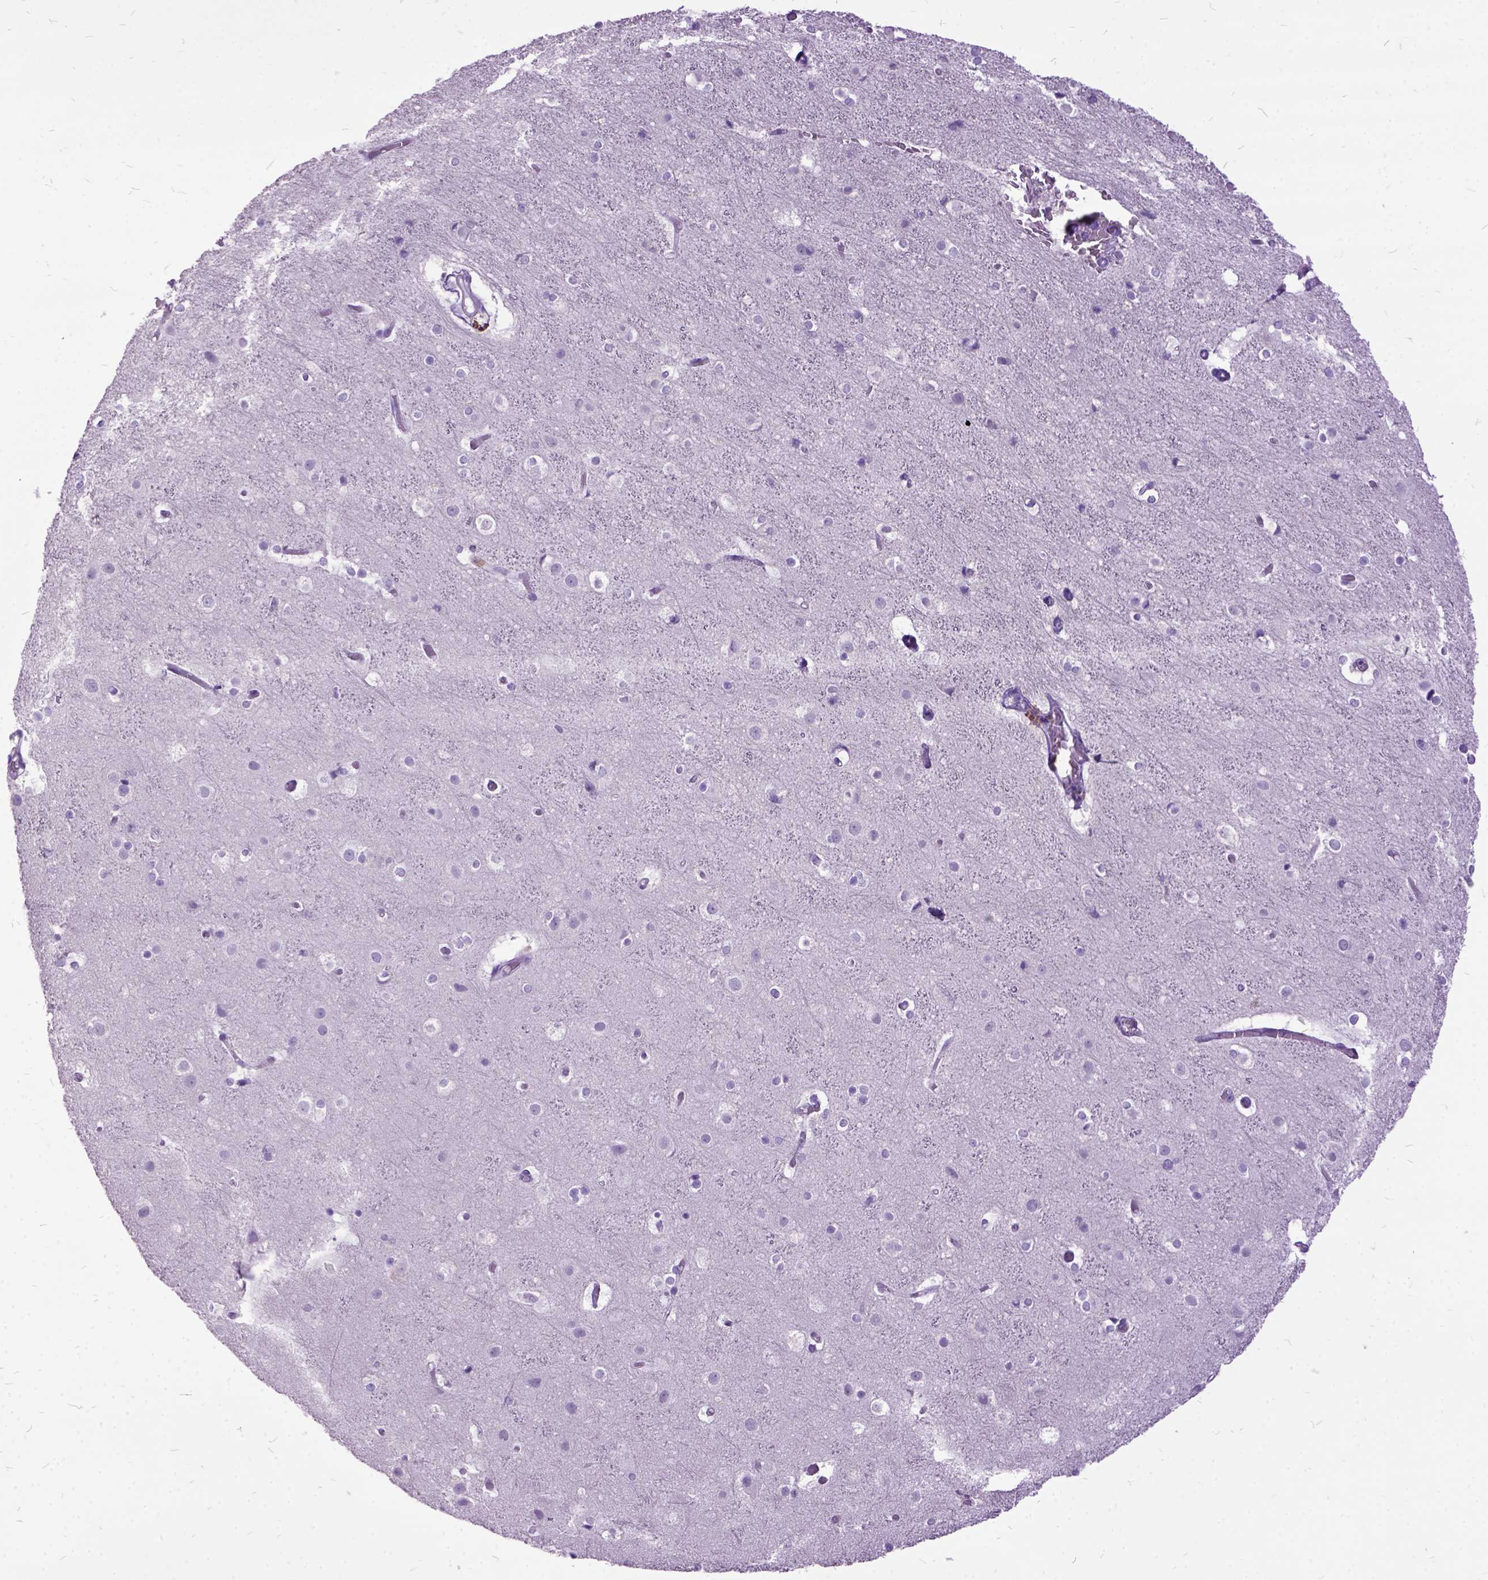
{"staining": {"intensity": "moderate", "quantity": ">75%", "location": "cytoplasmic/membranous"}, "tissue": "cerebral cortex", "cell_type": "Endothelial cells", "image_type": "normal", "snomed": [{"axis": "morphology", "description": "Normal tissue, NOS"}, {"axis": "topography", "description": "Cerebral cortex"}], "caption": "DAB (3,3'-diaminobenzidine) immunohistochemical staining of benign cerebral cortex displays moderate cytoplasmic/membranous protein staining in about >75% of endothelial cells. The protein of interest is shown in brown color, while the nuclei are stained blue.", "gene": "MME", "patient": {"sex": "female", "age": 52}}